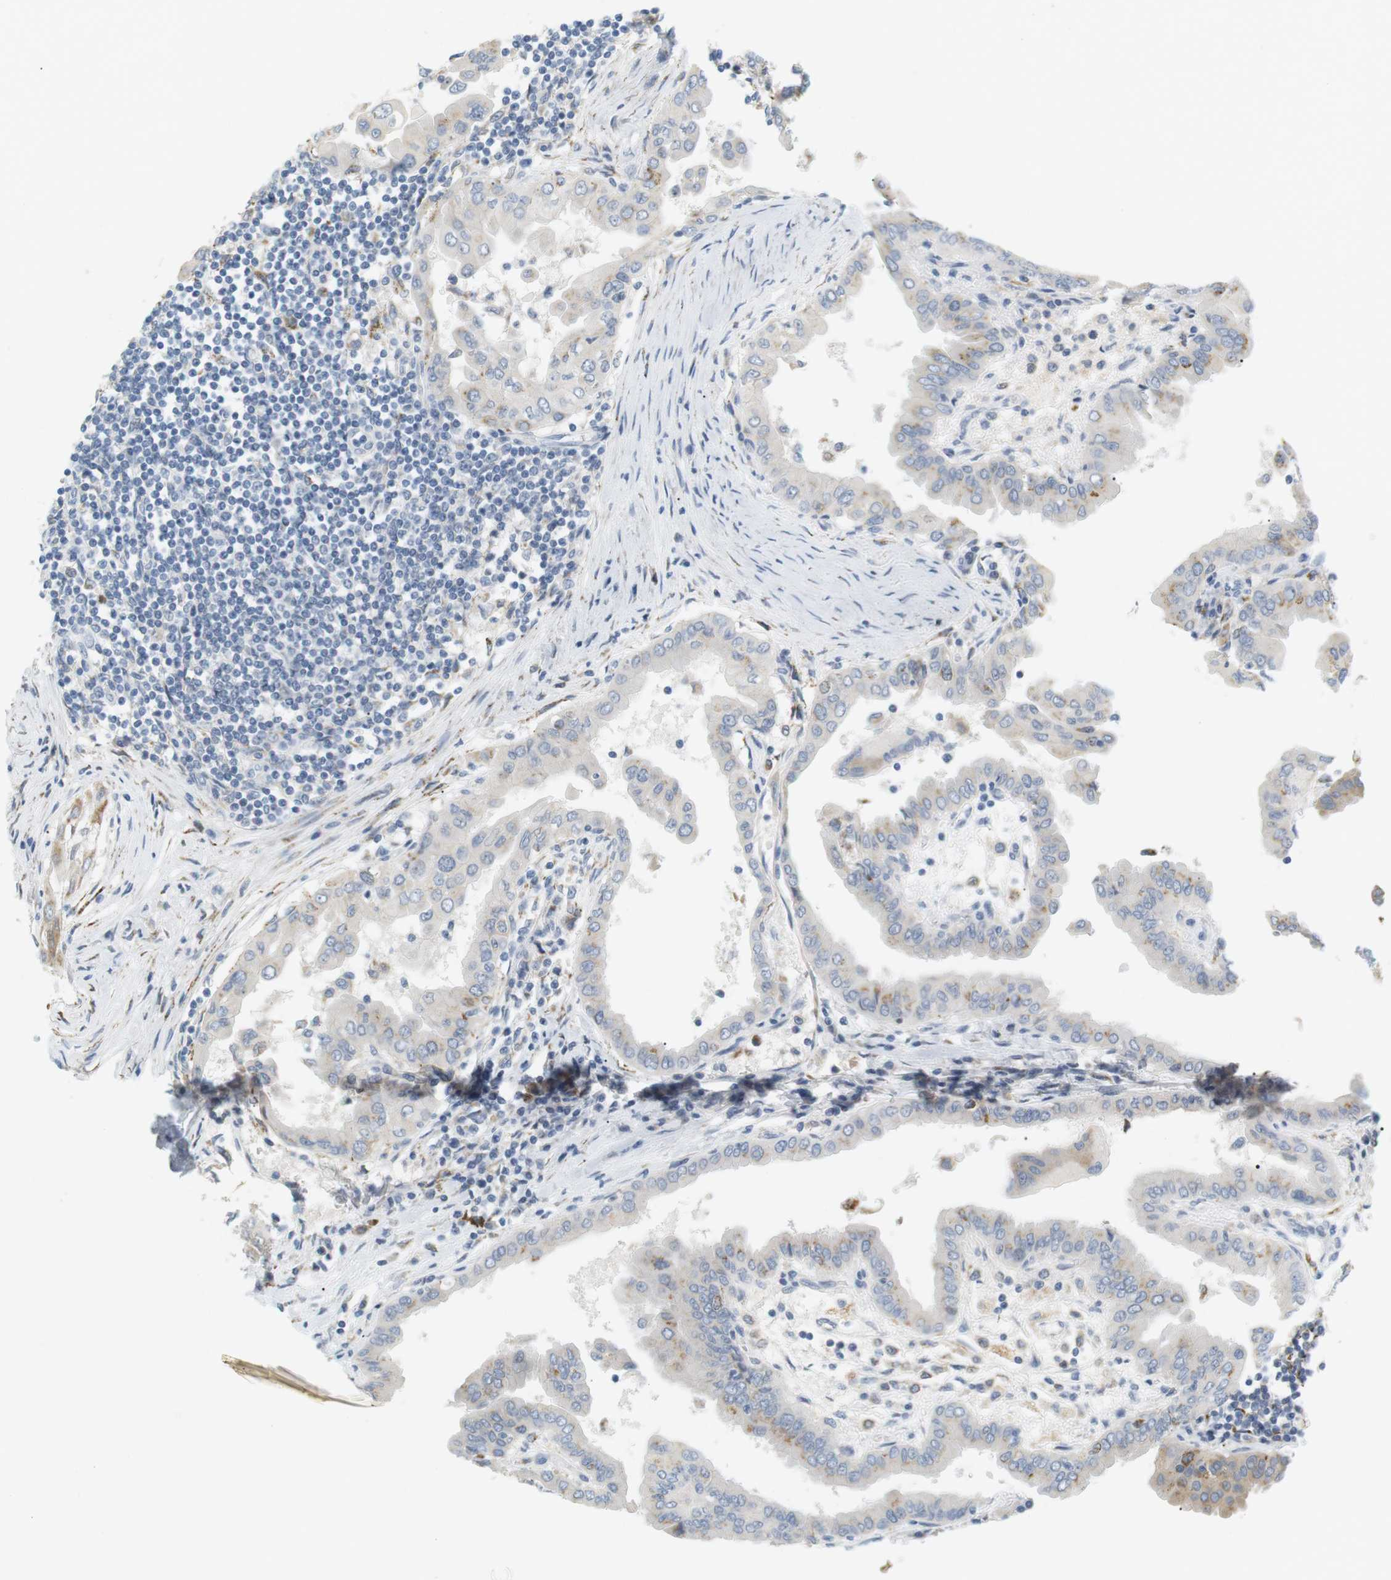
{"staining": {"intensity": "weak", "quantity": "<25%", "location": "cytoplasmic/membranous"}, "tissue": "thyroid cancer", "cell_type": "Tumor cells", "image_type": "cancer", "snomed": [{"axis": "morphology", "description": "Papillary adenocarcinoma, NOS"}, {"axis": "topography", "description": "Thyroid gland"}], "caption": "Tumor cells show no significant expression in thyroid papillary adenocarcinoma.", "gene": "CD300E", "patient": {"sex": "male", "age": 33}}